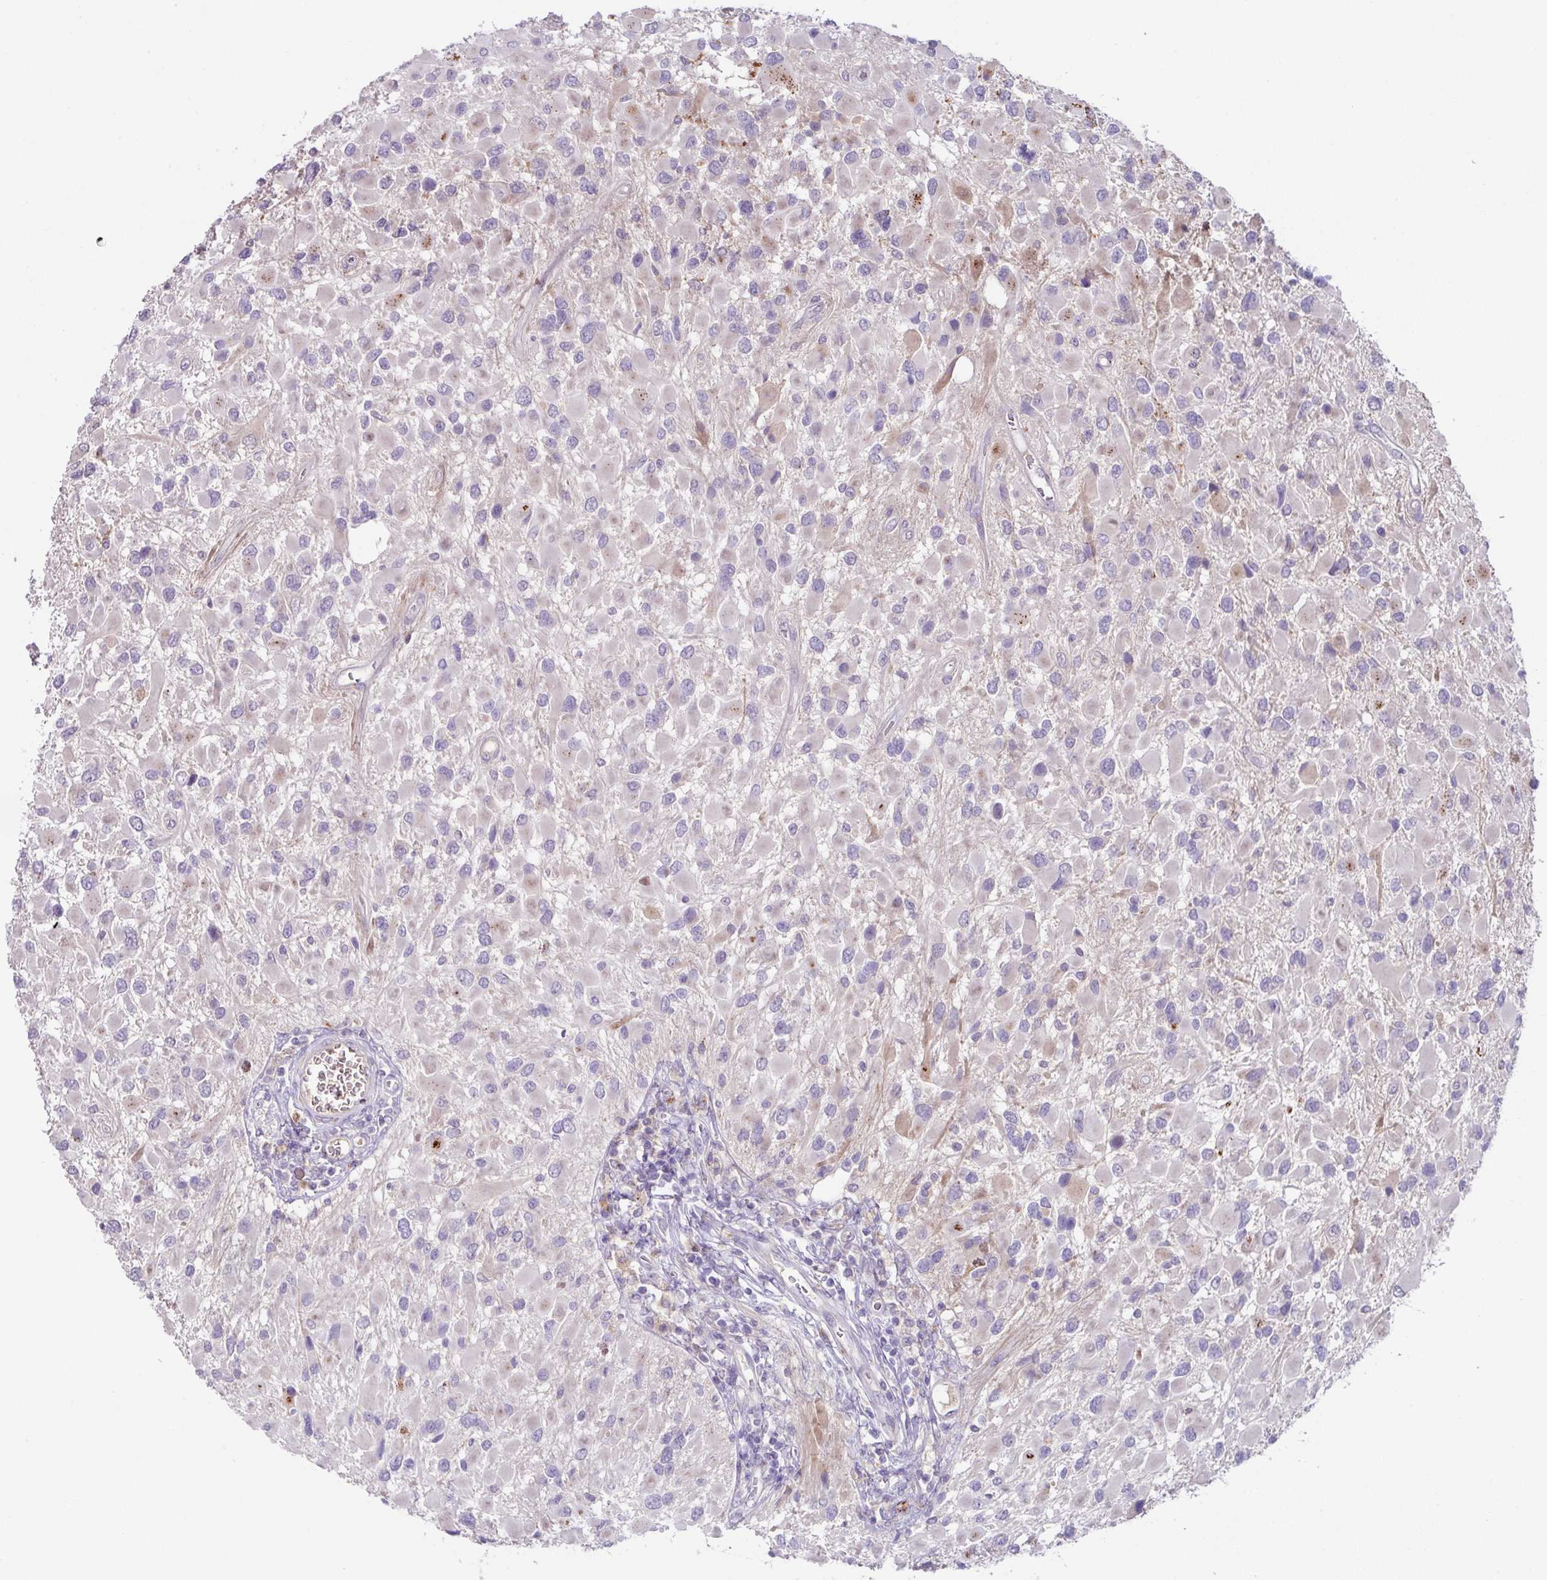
{"staining": {"intensity": "negative", "quantity": "none", "location": "none"}, "tissue": "glioma", "cell_type": "Tumor cells", "image_type": "cancer", "snomed": [{"axis": "morphology", "description": "Glioma, malignant, High grade"}, {"axis": "topography", "description": "Brain"}], "caption": "Tumor cells show no significant protein positivity in glioma. (DAB (3,3'-diaminobenzidine) immunohistochemistry (IHC) visualized using brightfield microscopy, high magnification).", "gene": "PLEKHH3", "patient": {"sex": "male", "age": 53}}